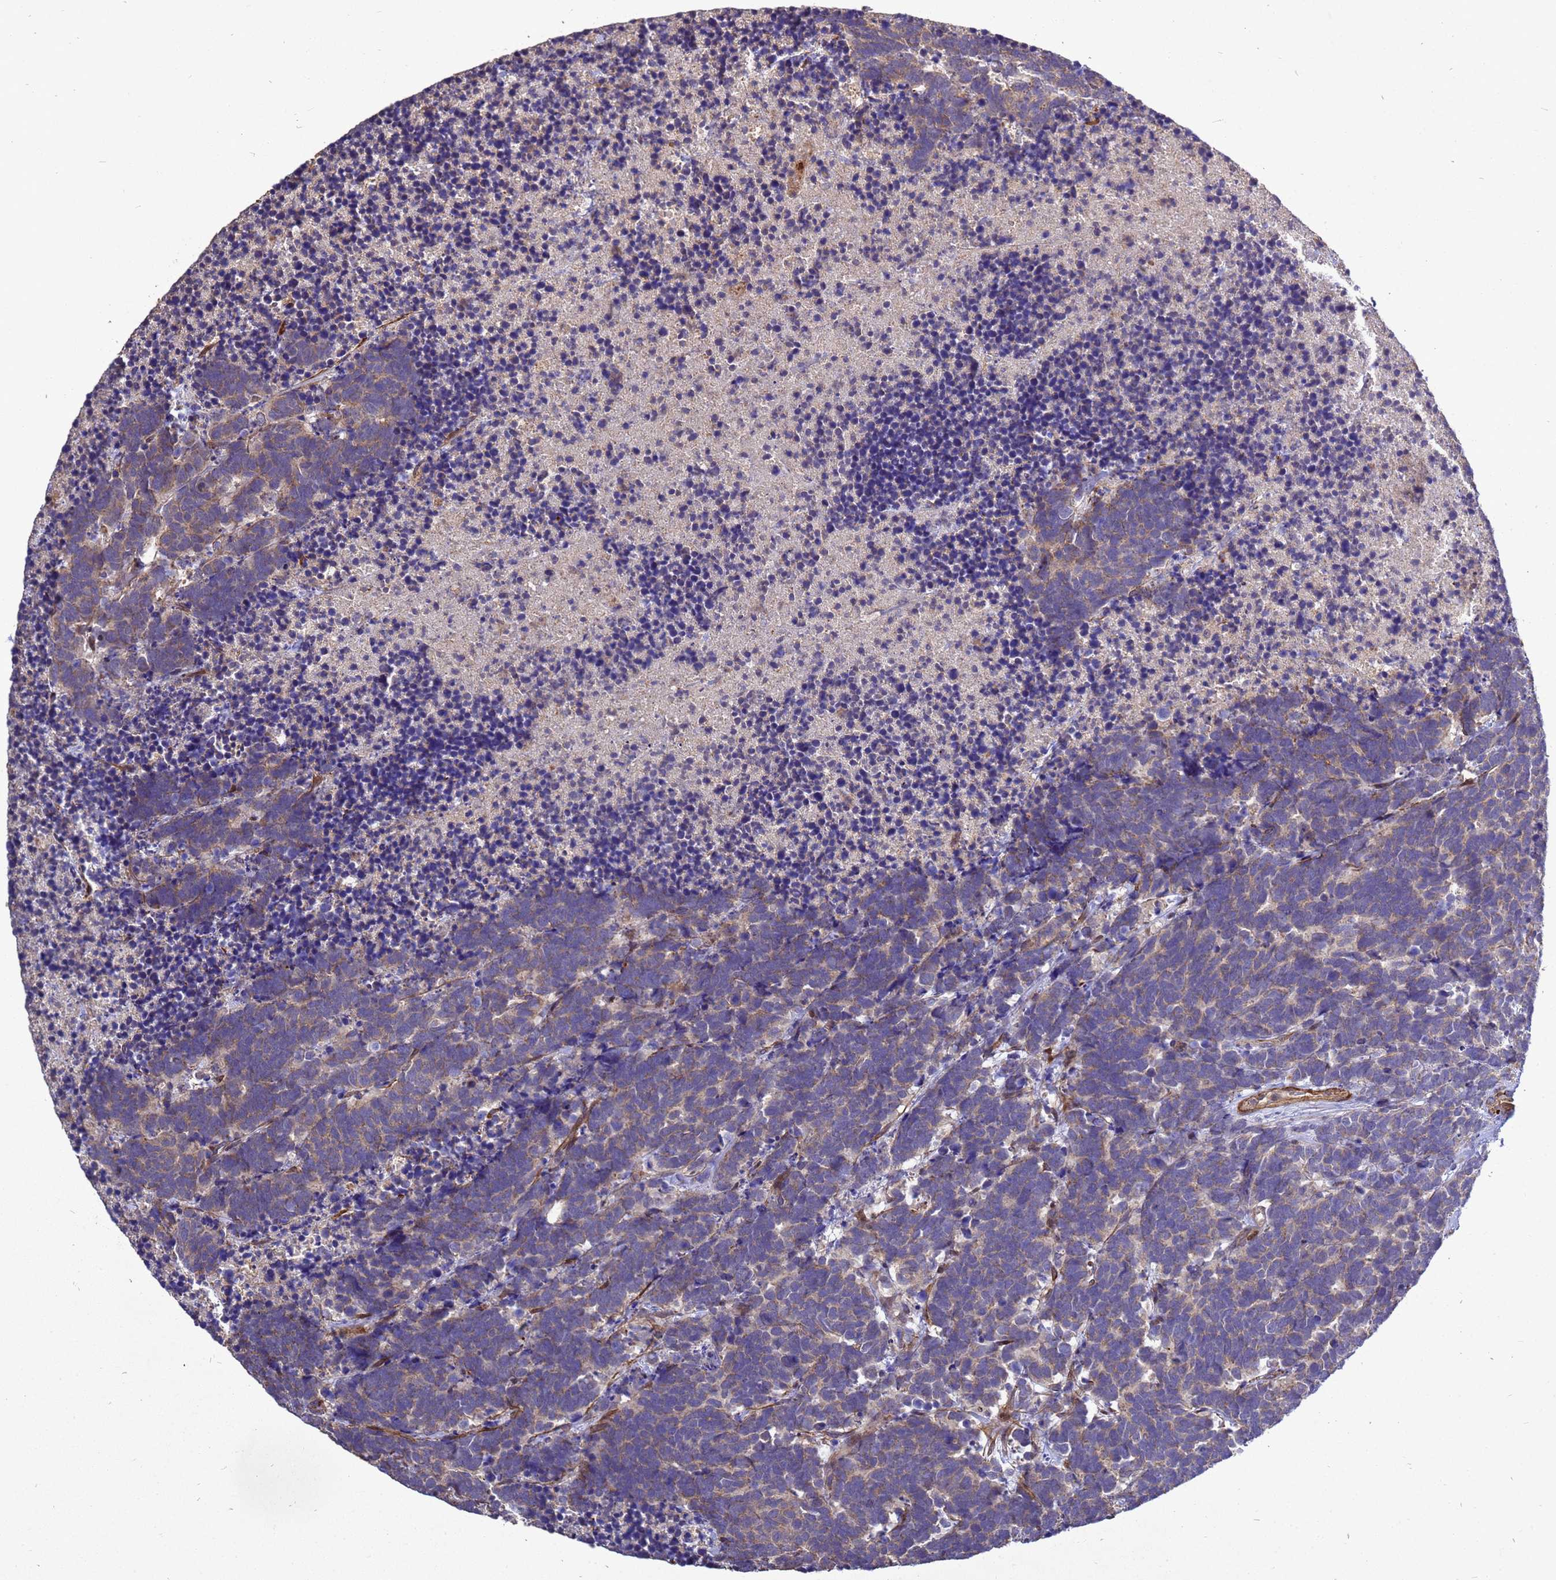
{"staining": {"intensity": "weak", "quantity": ">75%", "location": "cytoplasmic/membranous"}, "tissue": "carcinoid", "cell_type": "Tumor cells", "image_type": "cancer", "snomed": [{"axis": "morphology", "description": "Carcinoma, NOS"}, {"axis": "morphology", "description": "Carcinoid, malignant, NOS"}, {"axis": "topography", "description": "Urinary bladder"}], "caption": "Carcinoid stained for a protein demonstrates weak cytoplasmic/membranous positivity in tumor cells.", "gene": "RSPRY1", "patient": {"sex": "male", "age": 57}}